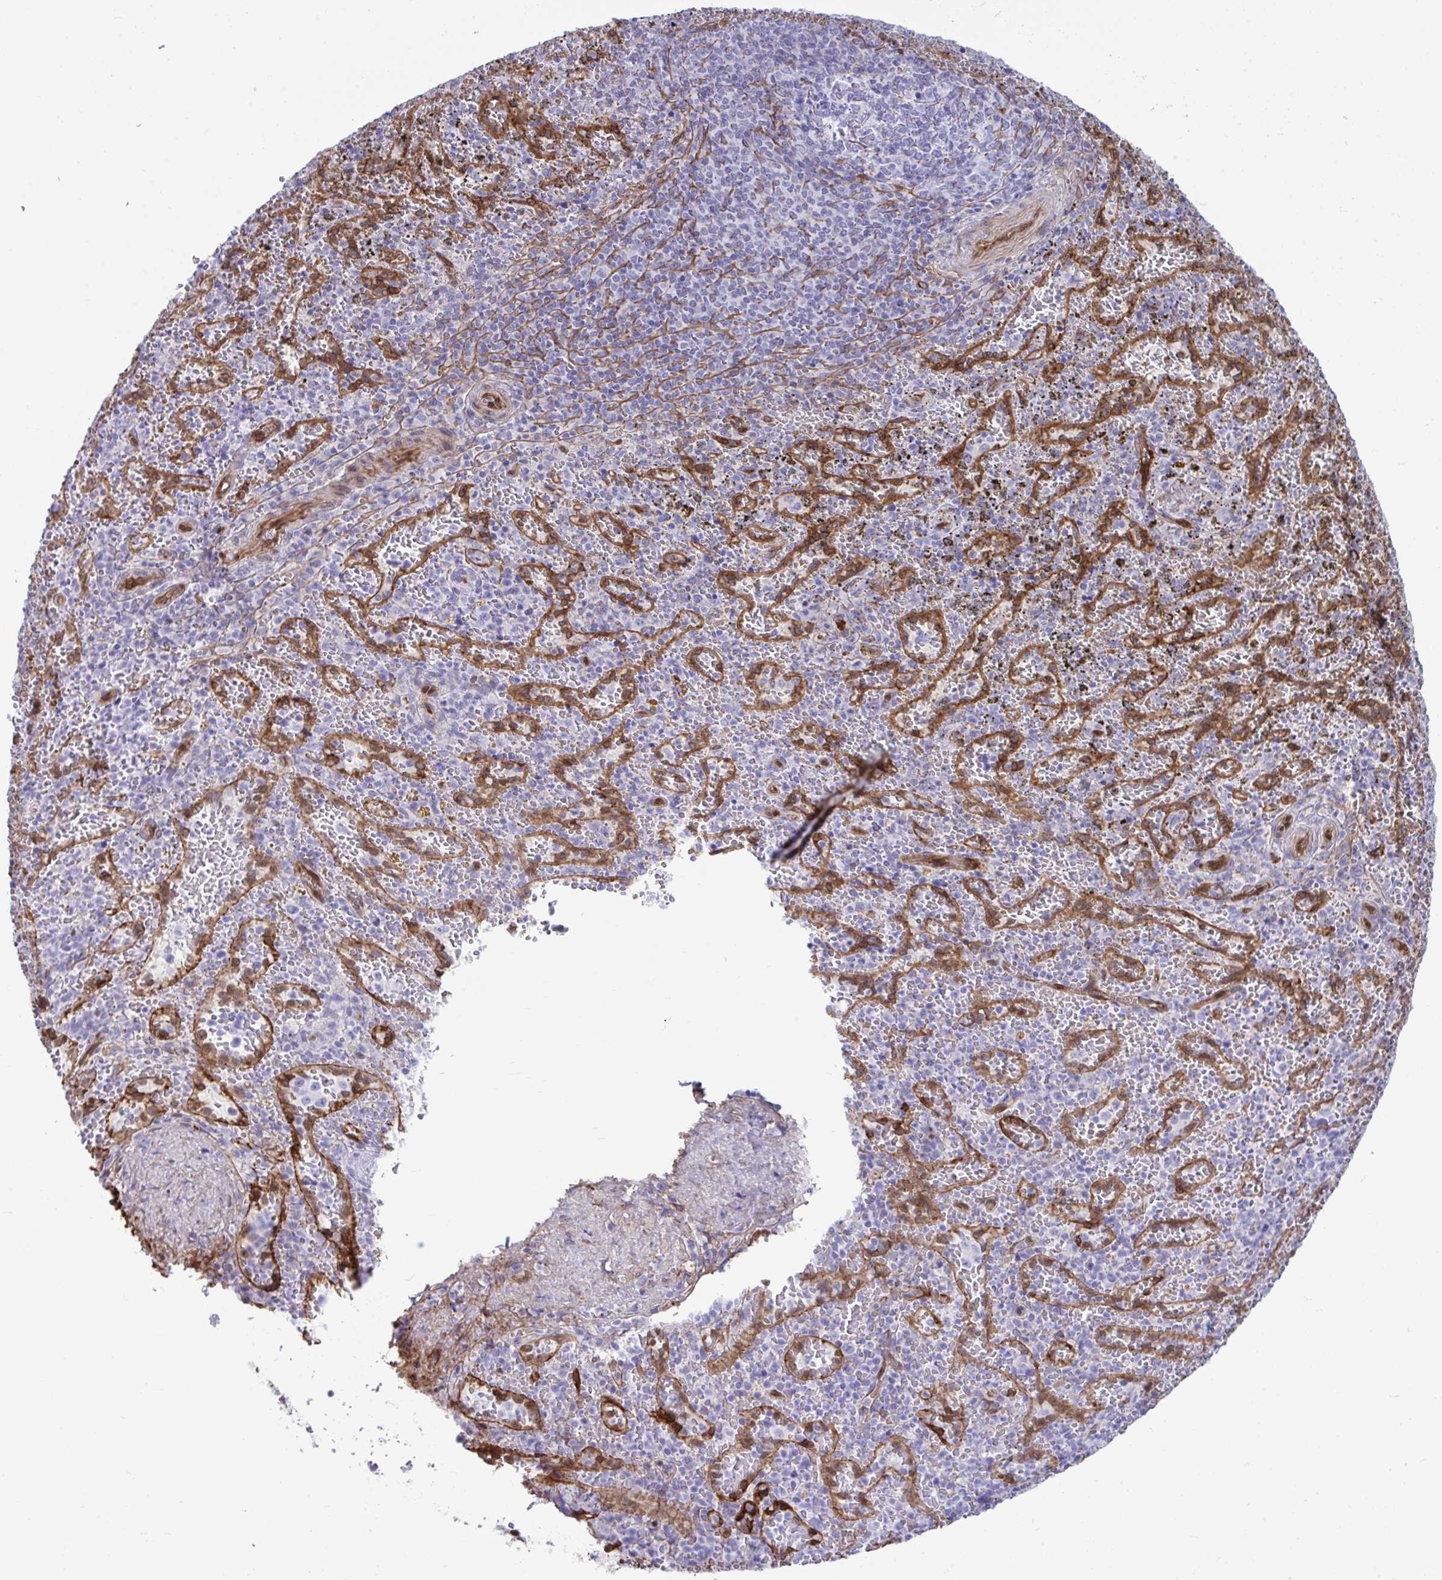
{"staining": {"intensity": "negative", "quantity": "none", "location": "none"}, "tissue": "spleen", "cell_type": "Cells in red pulp", "image_type": "normal", "snomed": [{"axis": "morphology", "description": "Normal tissue, NOS"}, {"axis": "topography", "description": "Spleen"}], "caption": "Human spleen stained for a protein using IHC displays no expression in cells in red pulp.", "gene": "LIMS2", "patient": {"sex": "female", "age": 50}}